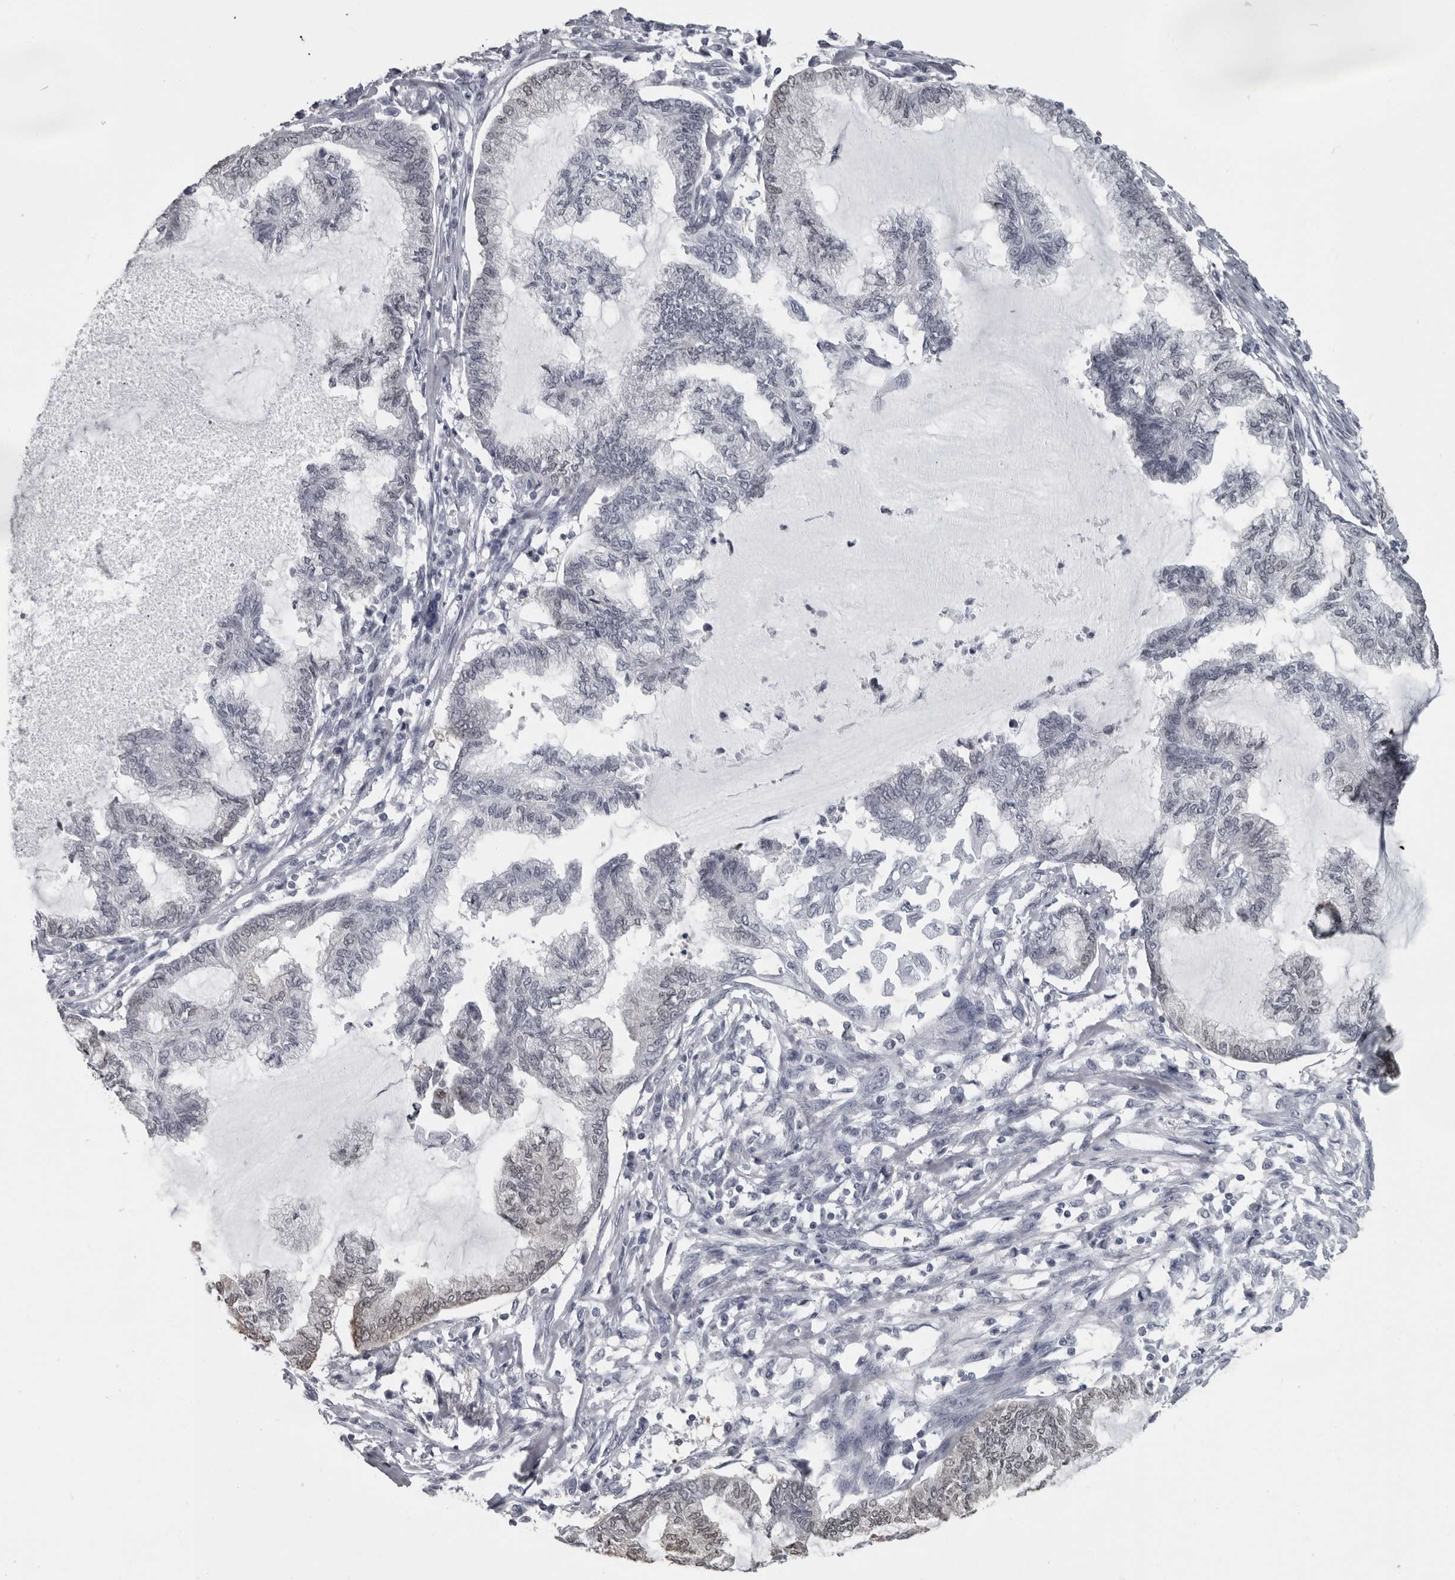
{"staining": {"intensity": "negative", "quantity": "none", "location": "none"}, "tissue": "endometrial cancer", "cell_type": "Tumor cells", "image_type": "cancer", "snomed": [{"axis": "morphology", "description": "Adenocarcinoma, NOS"}, {"axis": "topography", "description": "Endometrium"}], "caption": "This is a histopathology image of immunohistochemistry (IHC) staining of endometrial adenocarcinoma, which shows no positivity in tumor cells.", "gene": "LZIC", "patient": {"sex": "female", "age": 86}}